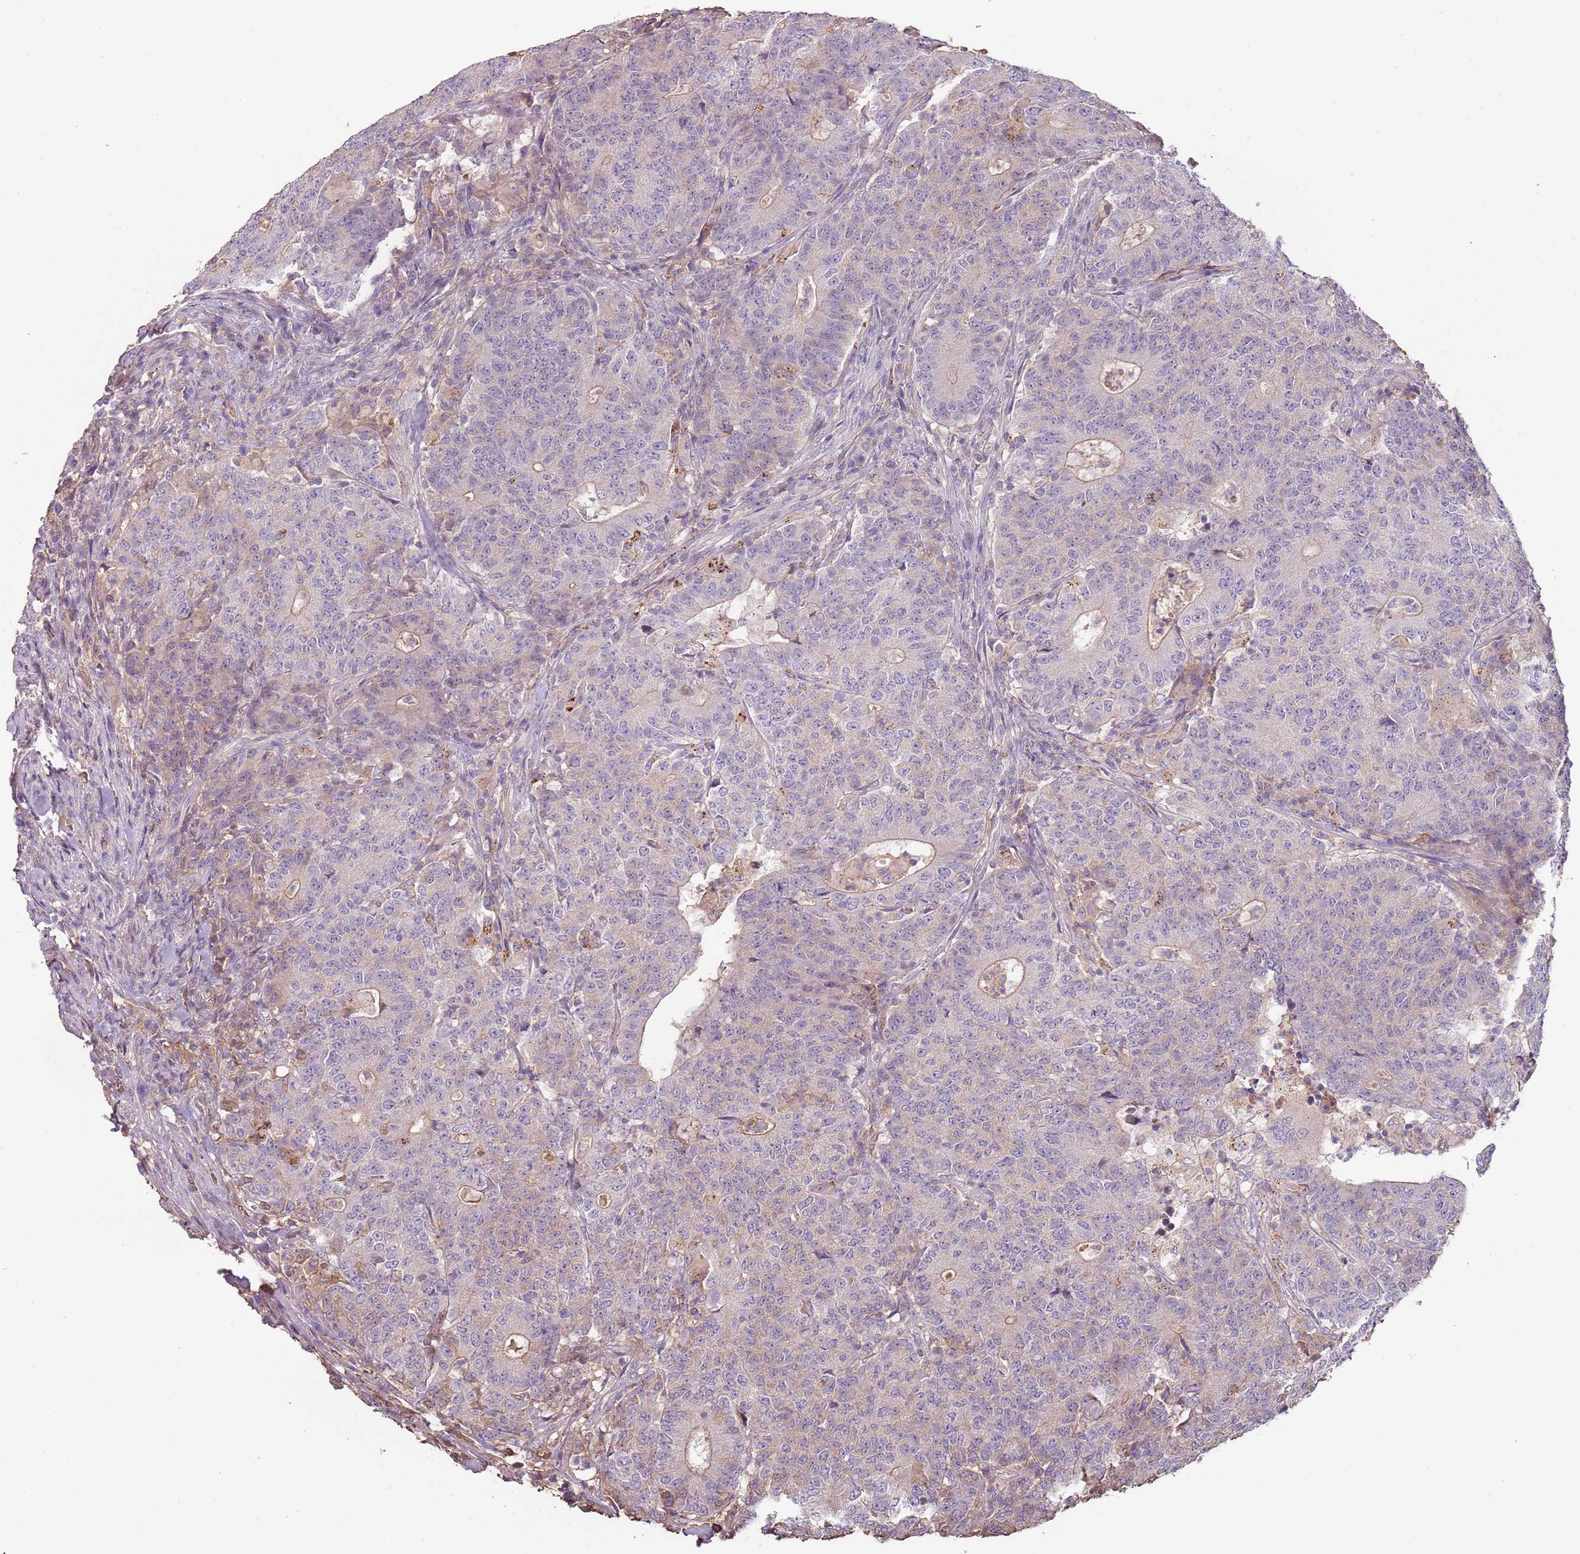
{"staining": {"intensity": "weak", "quantity": "<25%", "location": "cytoplasmic/membranous"}, "tissue": "colorectal cancer", "cell_type": "Tumor cells", "image_type": "cancer", "snomed": [{"axis": "morphology", "description": "Adenocarcinoma, NOS"}, {"axis": "topography", "description": "Colon"}], "caption": "High magnification brightfield microscopy of colorectal adenocarcinoma stained with DAB (brown) and counterstained with hematoxylin (blue): tumor cells show no significant expression.", "gene": "FECH", "patient": {"sex": "female", "age": 75}}